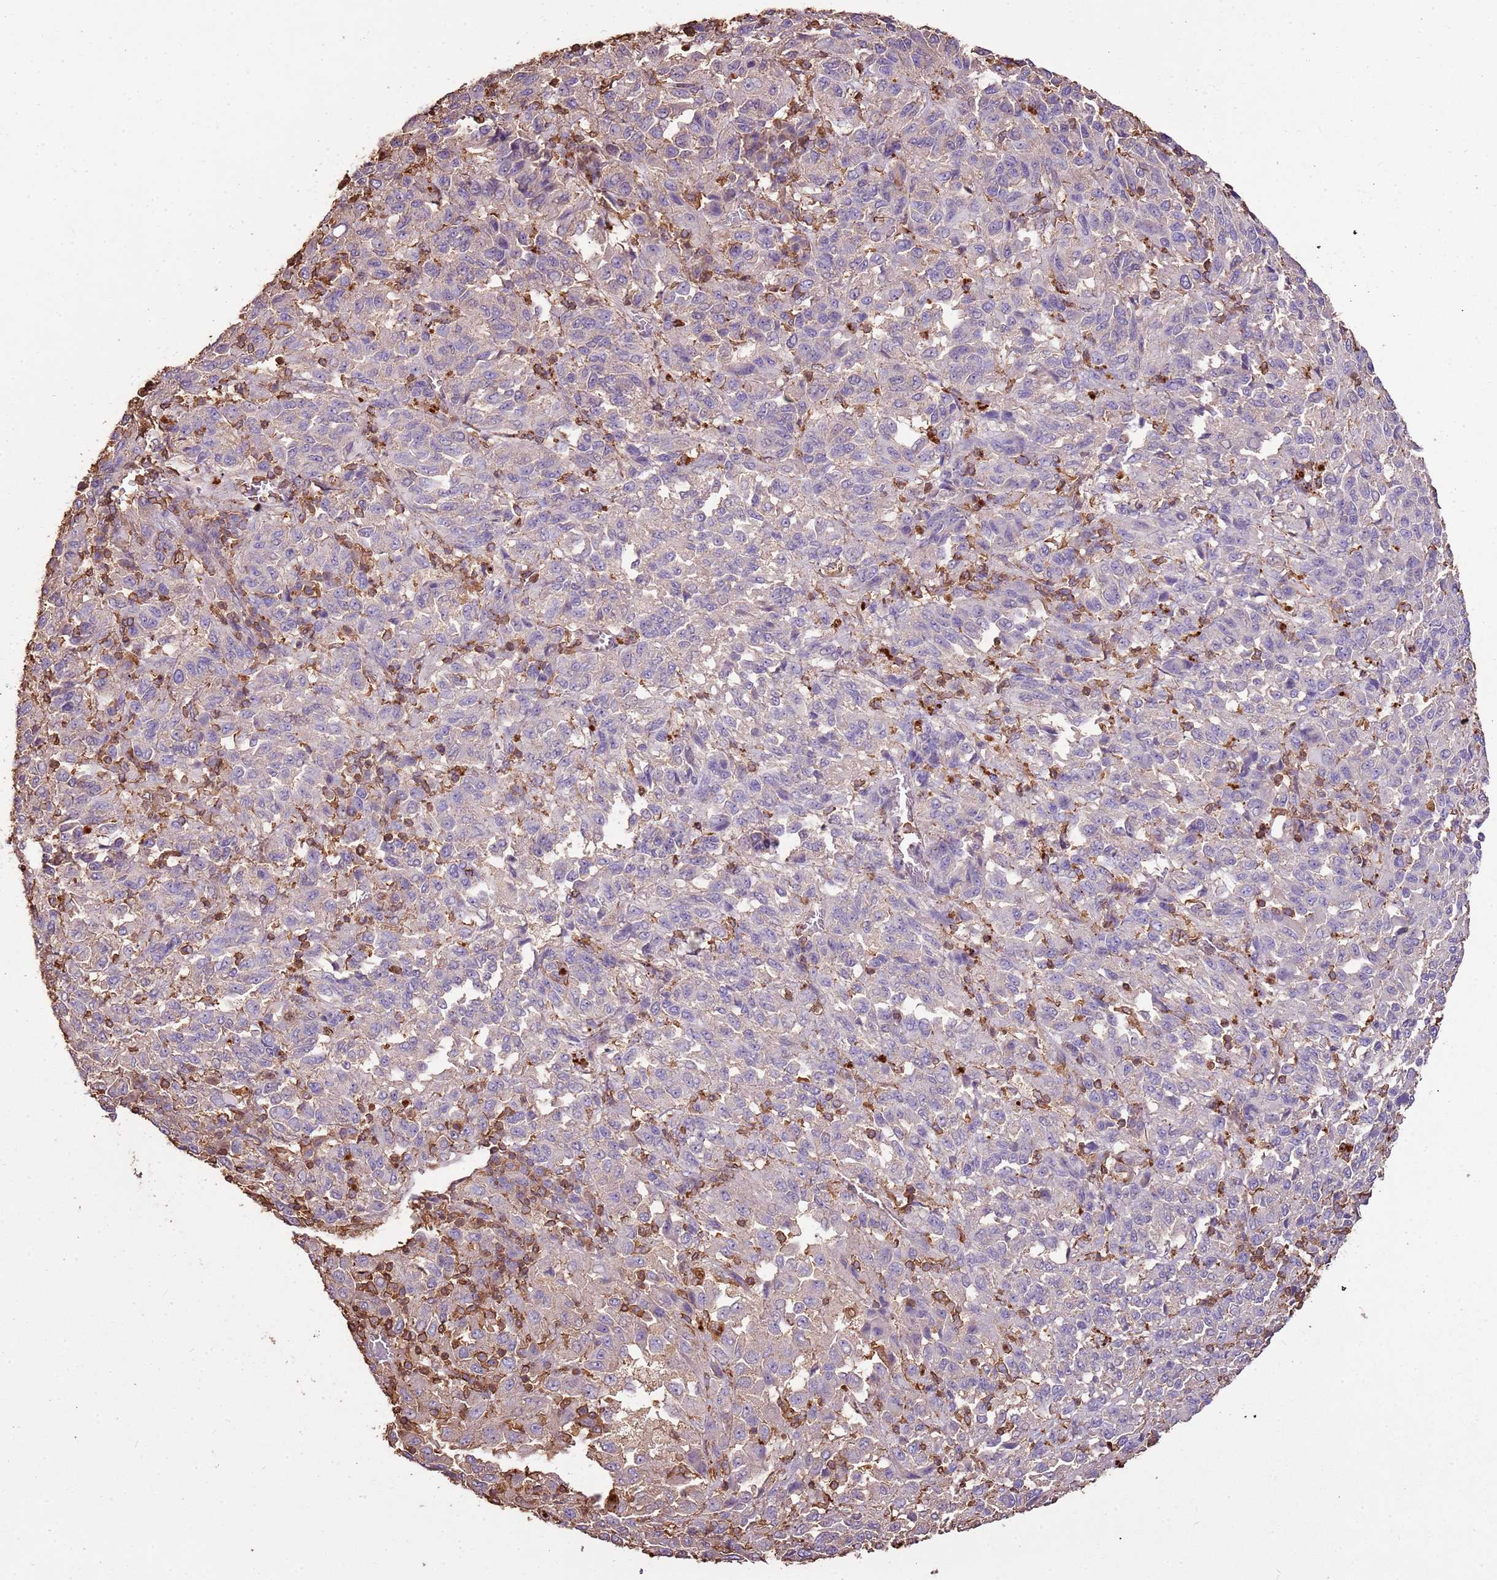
{"staining": {"intensity": "negative", "quantity": "none", "location": "none"}, "tissue": "melanoma", "cell_type": "Tumor cells", "image_type": "cancer", "snomed": [{"axis": "morphology", "description": "Malignant melanoma, Metastatic site"}, {"axis": "topography", "description": "Lung"}], "caption": "A high-resolution image shows immunohistochemistry (IHC) staining of malignant melanoma (metastatic site), which shows no significant staining in tumor cells.", "gene": "ARL10", "patient": {"sex": "male", "age": 64}}